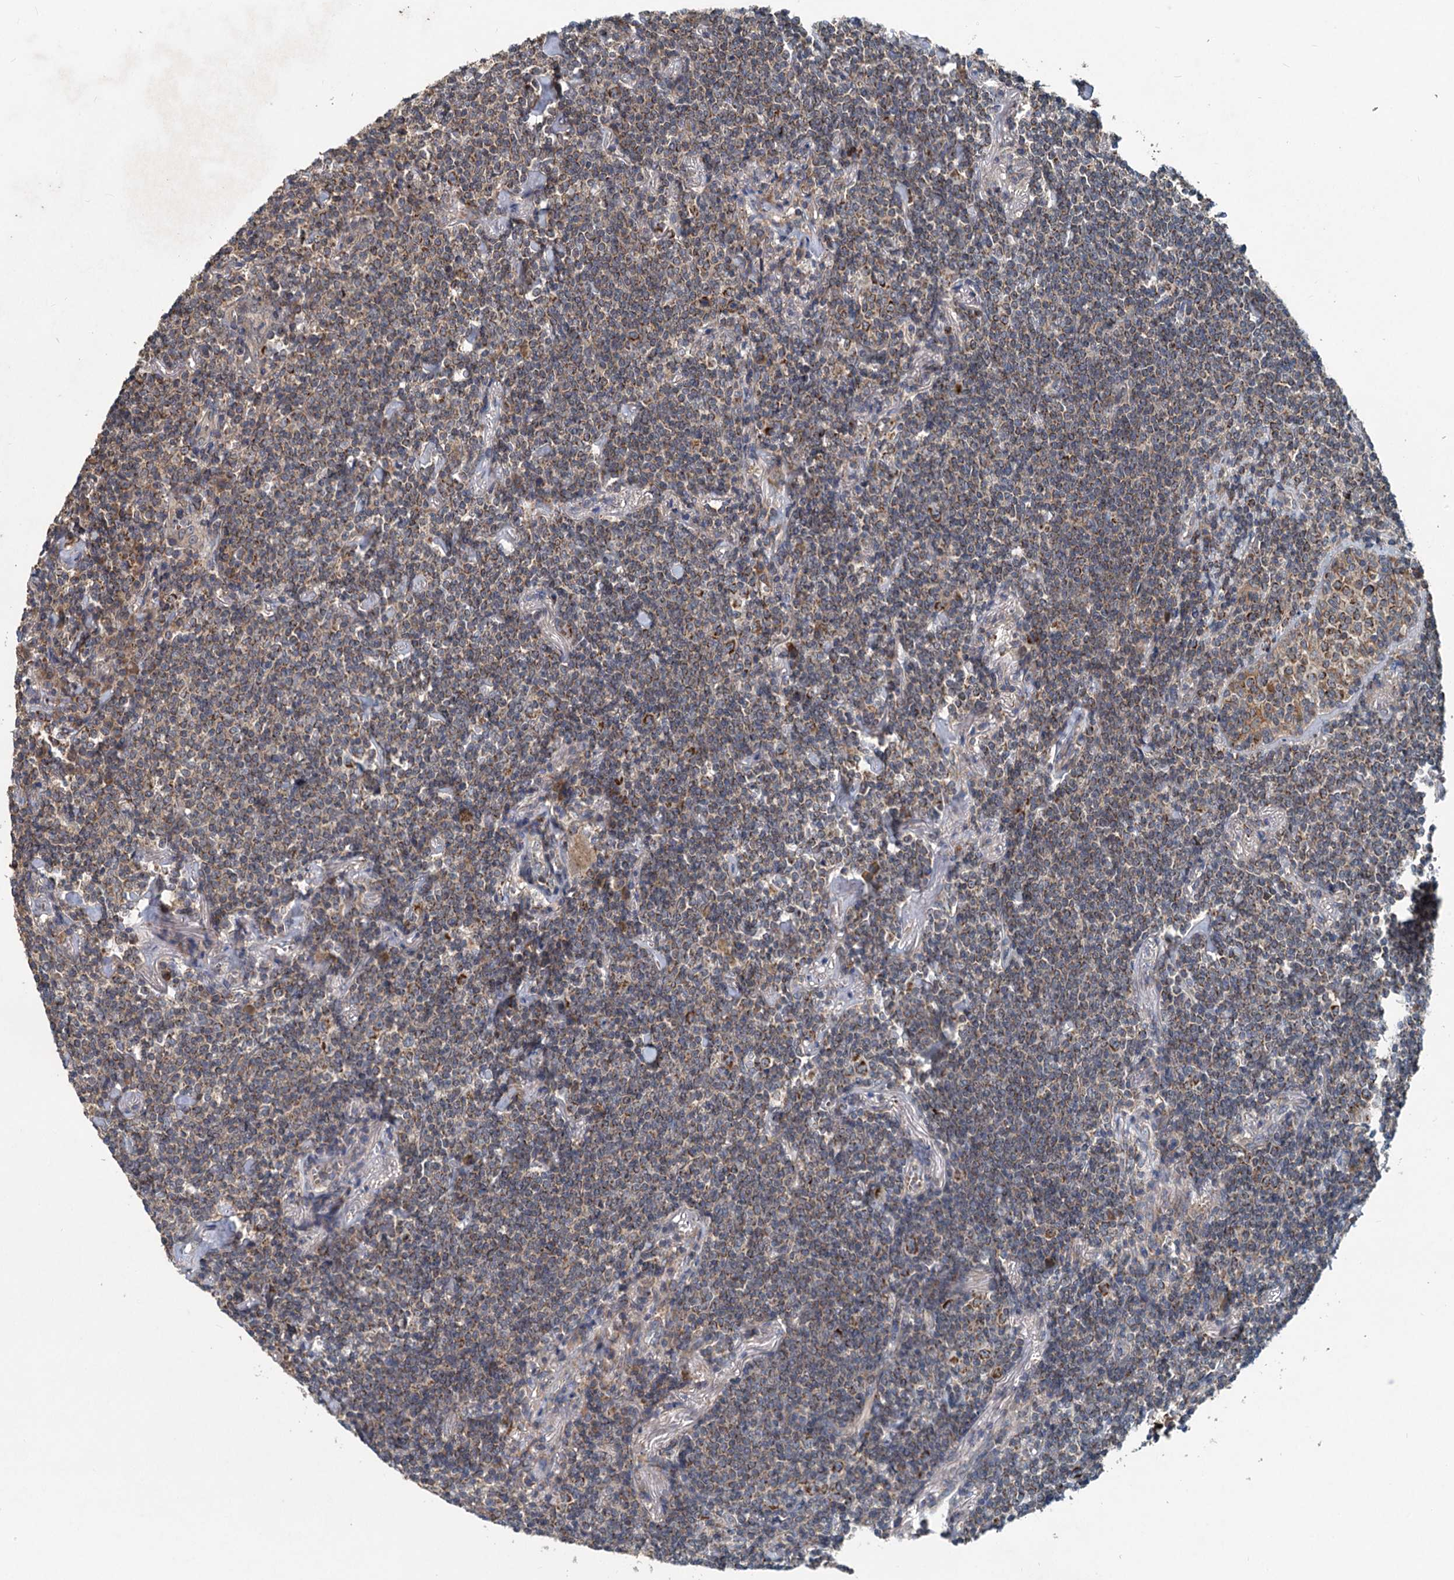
{"staining": {"intensity": "moderate", "quantity": "<25%", "location": "cytoplasmic/membranous"}, "tissue": "lymphoma", "cell_type": "Tumor cells", "image_type": "cancer", "snomed": [{"axis": "morphology", "description": "Malignant lymphoma, non-Hodgkin's type, Low grade"}, {"axis": "topography", "description": "Lung"}], "caption": "Immunohistochemistry (DAB (3,3'-diaminobenzidine)) staining of human malignant lymphoma, non-Hodgkin's type (low-grade) shows moderate cytoplasmic/membranous protein staining in approximately <25% of tumor cells.", "gene": "OTUB1", "patient": {"sex": "female", "age": 71}}